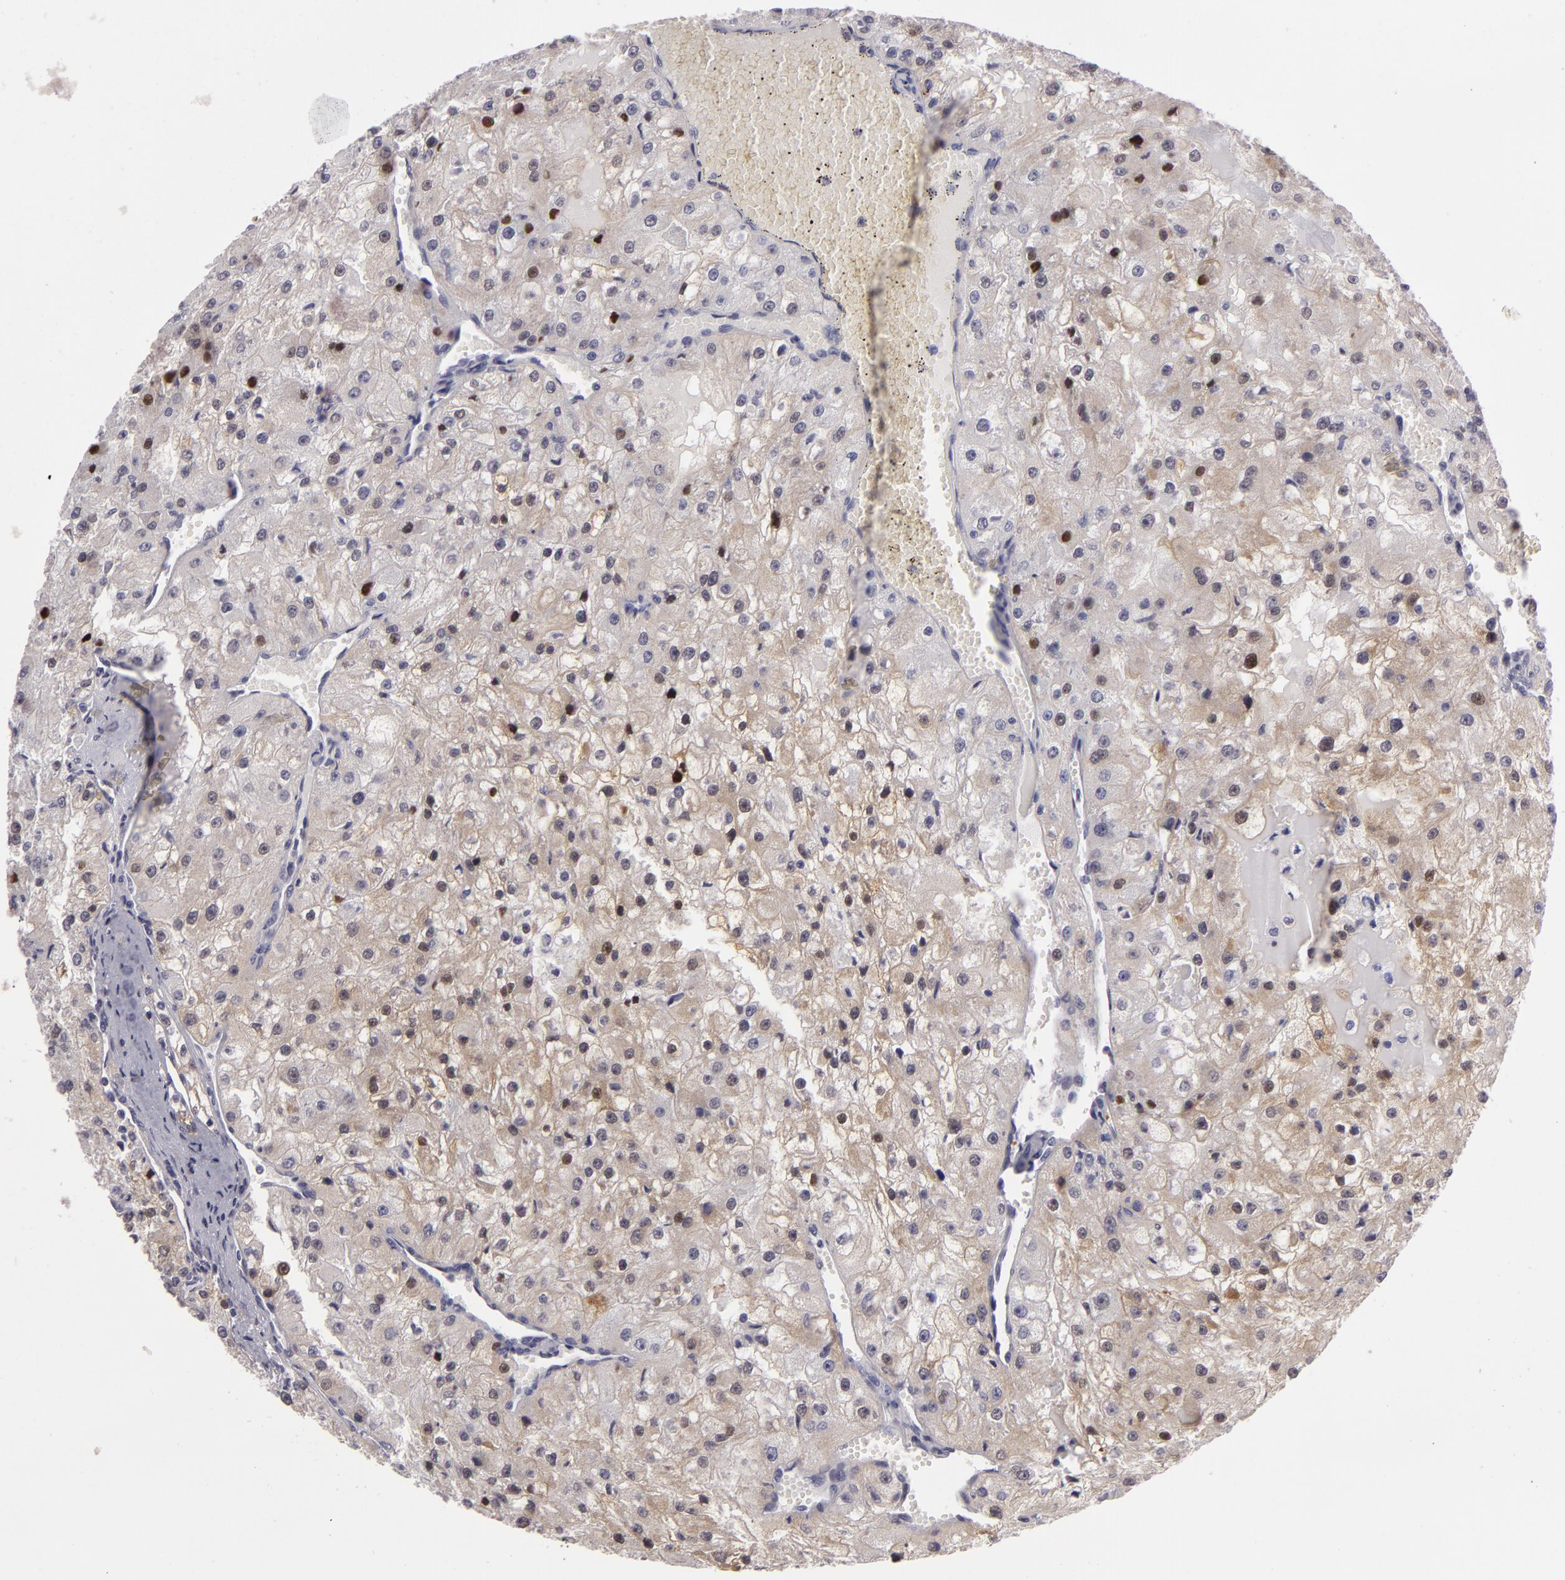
{"staining": {"intensity": "moderate", "quantity": "<25%", "location": "cytoplasmic/membranous,nuclear"}, "tissue": "renal cancer", "cell_type": "Tumor cells", "image_type": "cancer", "snomed": [{"axis": "morphology", "description": "Adenocarcinoma, NOS"}, {"axis": "topography", "description": "Kidney"}], "caption": "Immunohistochemistry (IHC) of renal cancer demonstrates low levels of moderate cytoplasmic/membranous and nuclear staining in approximately <25% of tumor cells. The staining was performed using DAB, with brown indicating positive protein expression. Nuclei are stained blue with hematoxylin.", "gene": "ZNF229", "patient": {"sex": "female", "age": 74}}